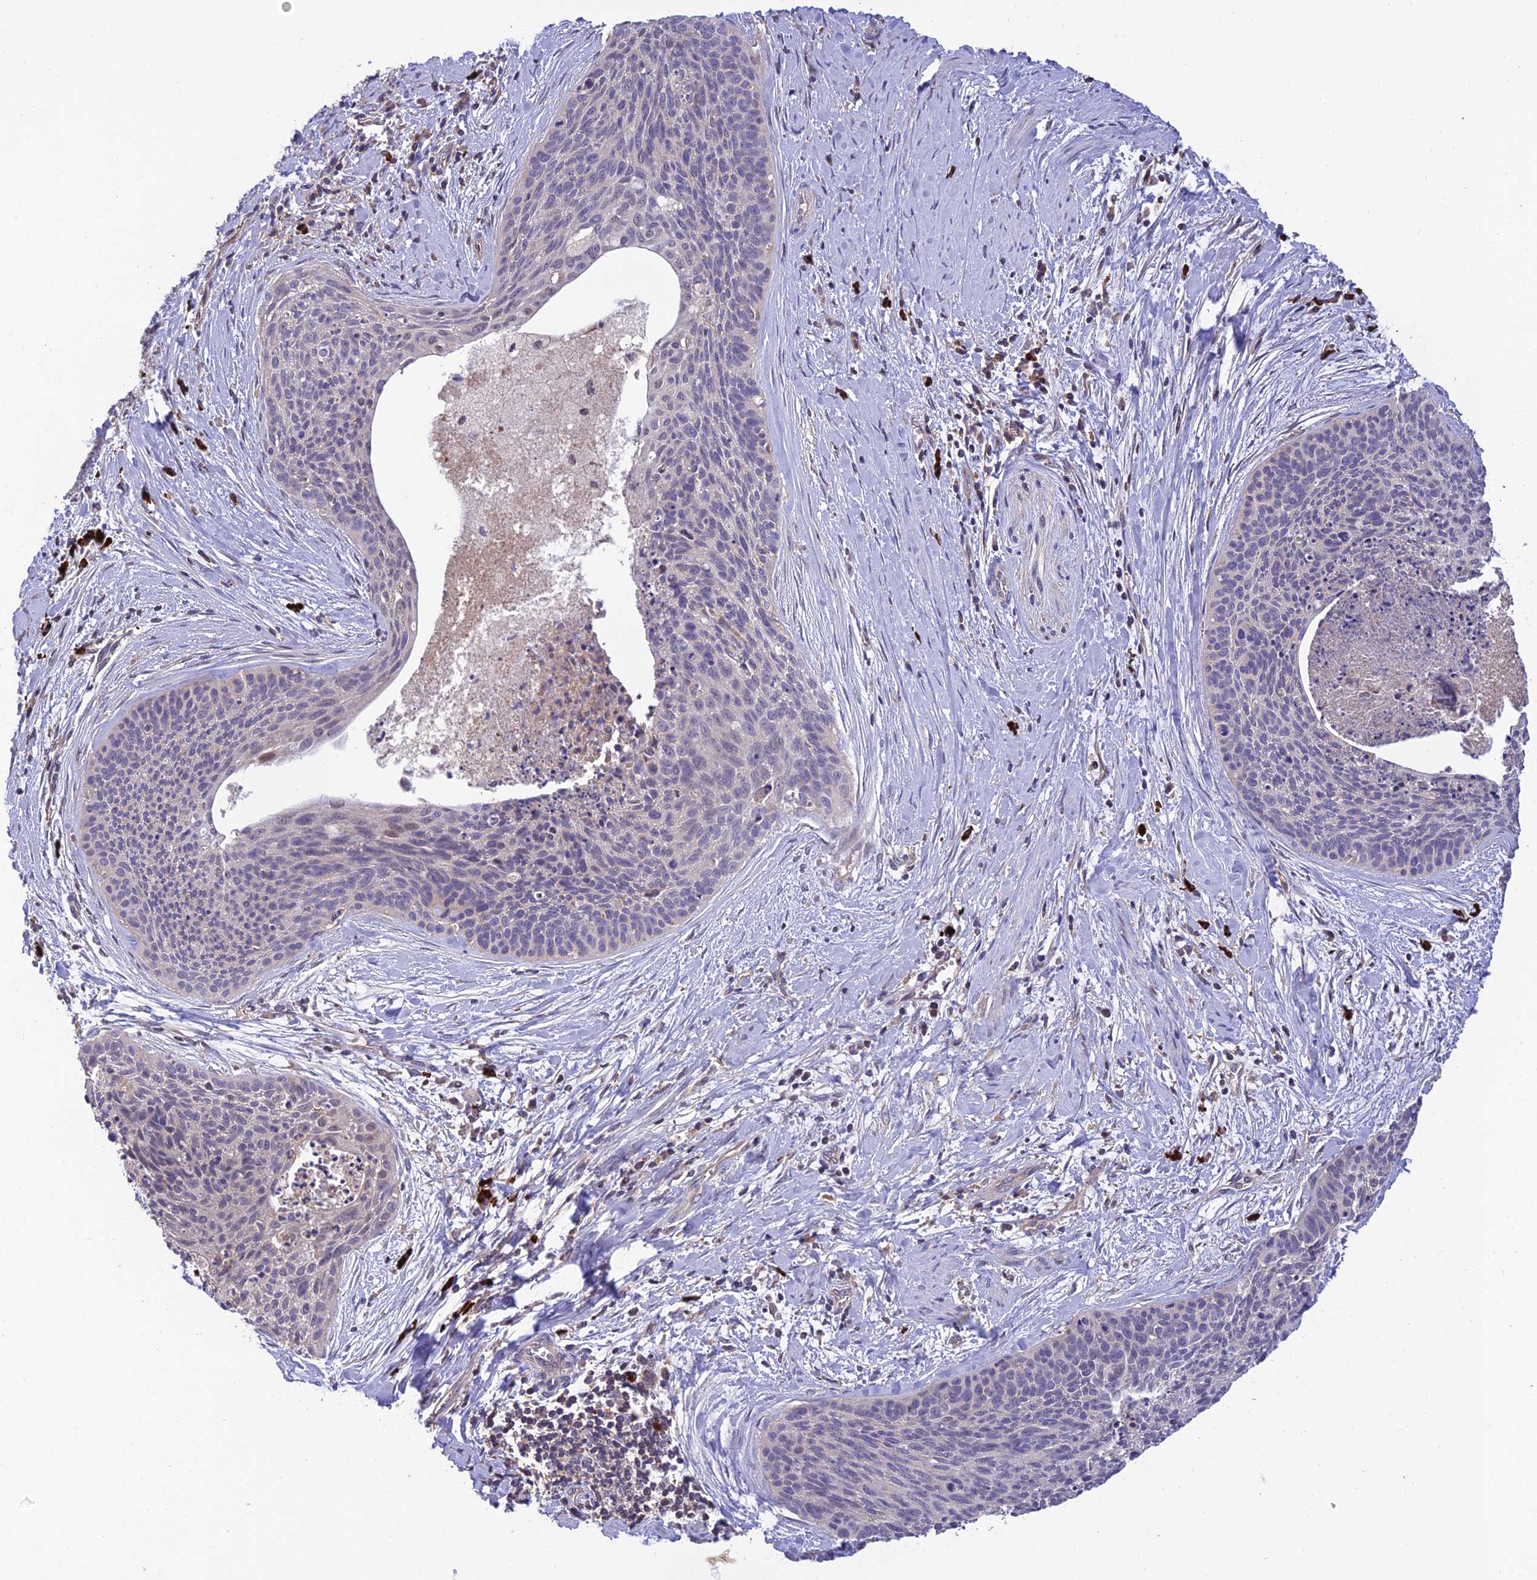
{"staining": {"intensity": "negative", "quantity": "none", "location": "none"}, "tissue": "cervical cancer", "cell_type": "Tumor cells", "image_type": "cancer", "snomed": [{"axis": "morphology", "description": "Squamous cell carcinoma, NOS"}, {"axis": "topography", "description": "Cervix"}], "caption": "The immunohistochemistry (IHC) micrograph has no significant positivity in tumor cells of cervical cancer (squamous cell carcinoma) tissue.", "gene": "MIOS", "patient": {"sex": "female", "age": 55}}